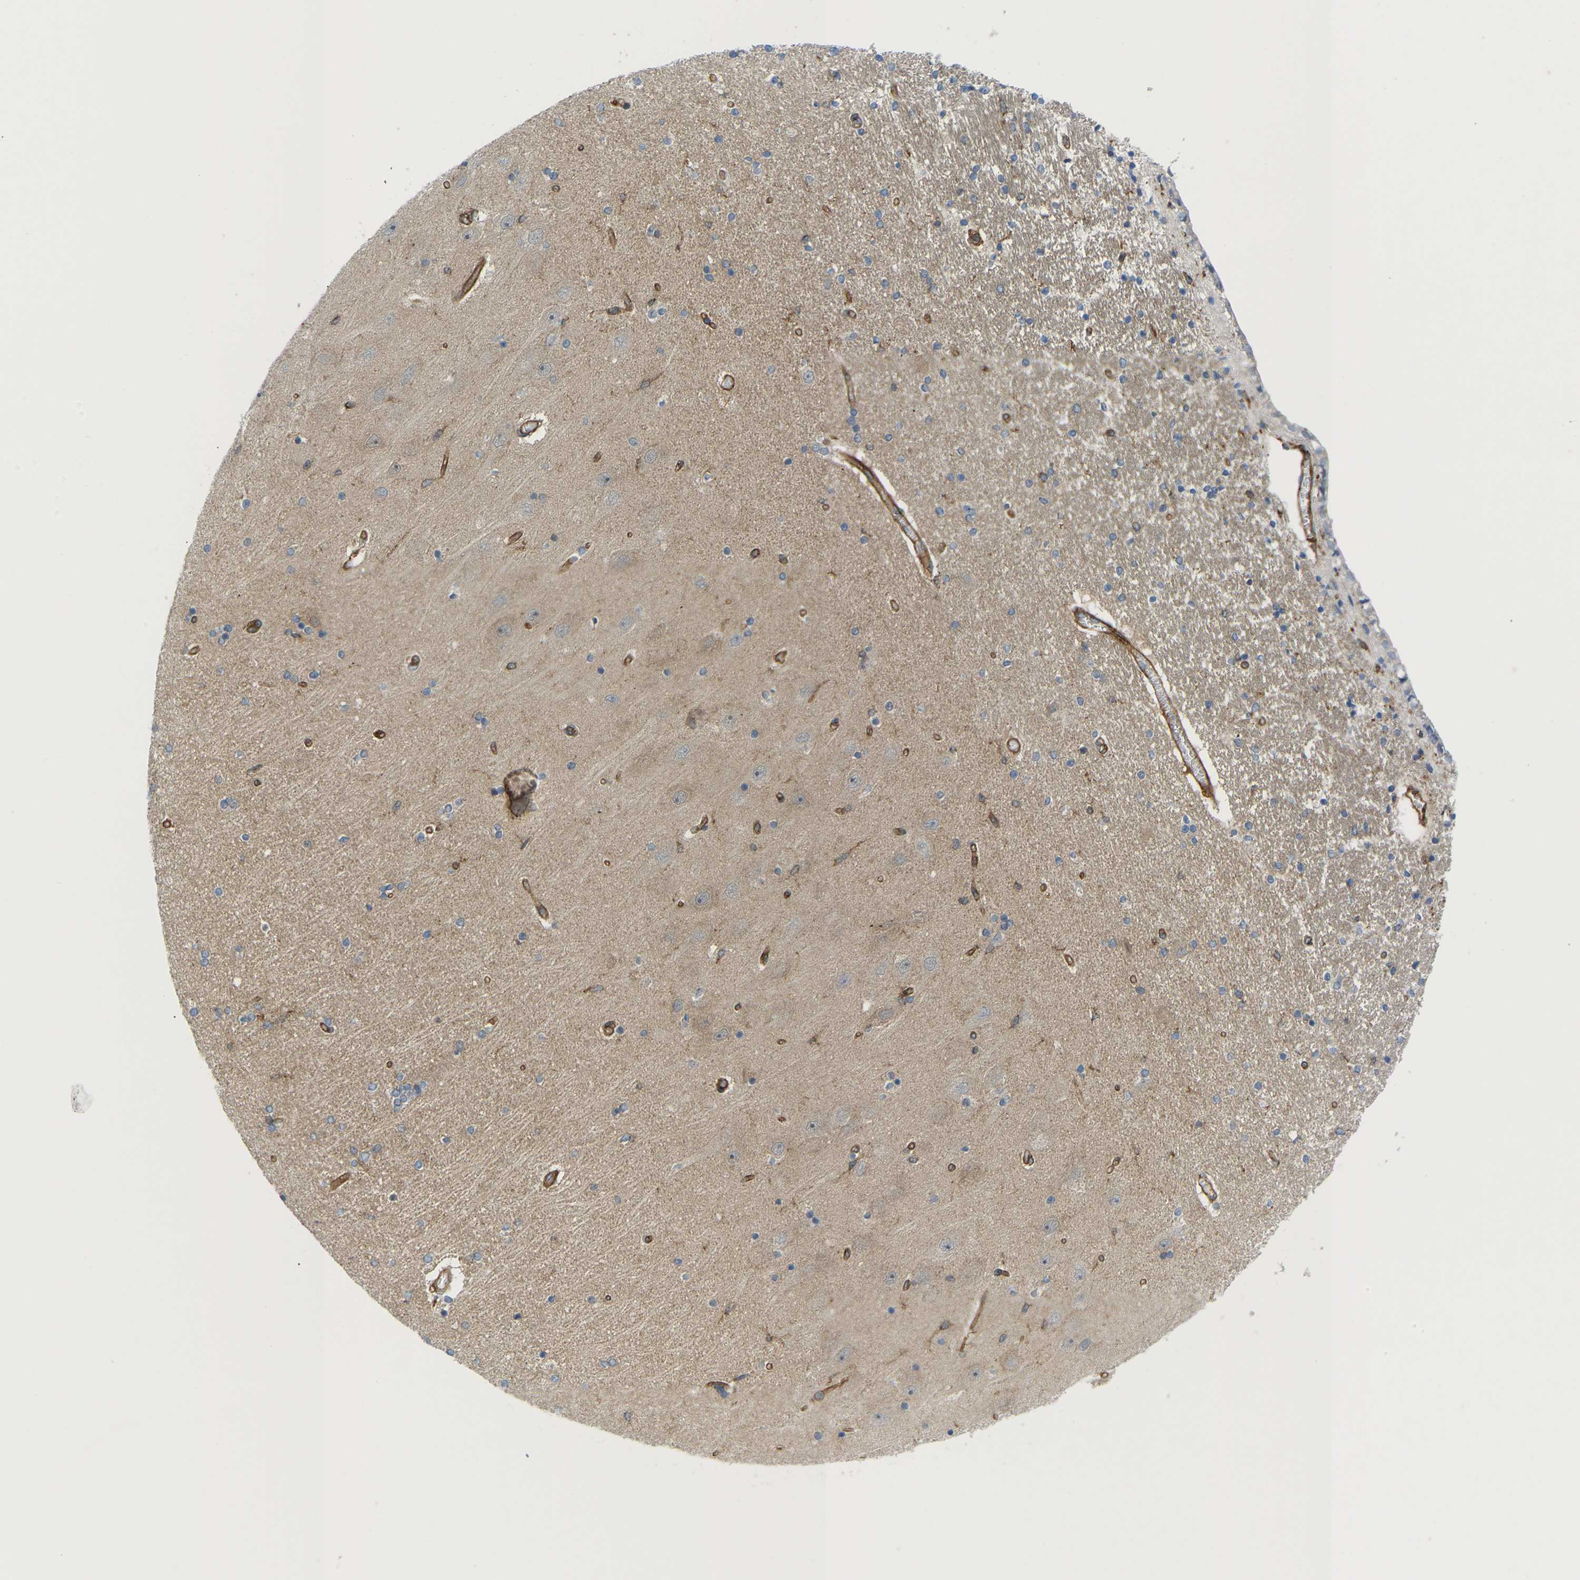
{"staining": {"intensity": "weak", "quantity": "<25%", "location": "cytoplasmic/membranous"}, "tissue": "hippocampus", "cell_type": "Glial cells", "image_type": "normal", "snomed": [{"axis": "morphology", "description": "Normal tissue, NOS"}, {"axis": "topography", "description": "Hippocampus"}], "caption": "High power microscopy histopathology image of an immunohistochemistry micrograph of normal hippocampus, revealing no significant positivity in glial cells. Brightfield microscopy of immunohistochemistry (IHC) stained with DAB (brown) and hematoxylin (blue), captured at high magnification.", "gene": "PICALM", "patient": {"sex": "female", "age": 54}}